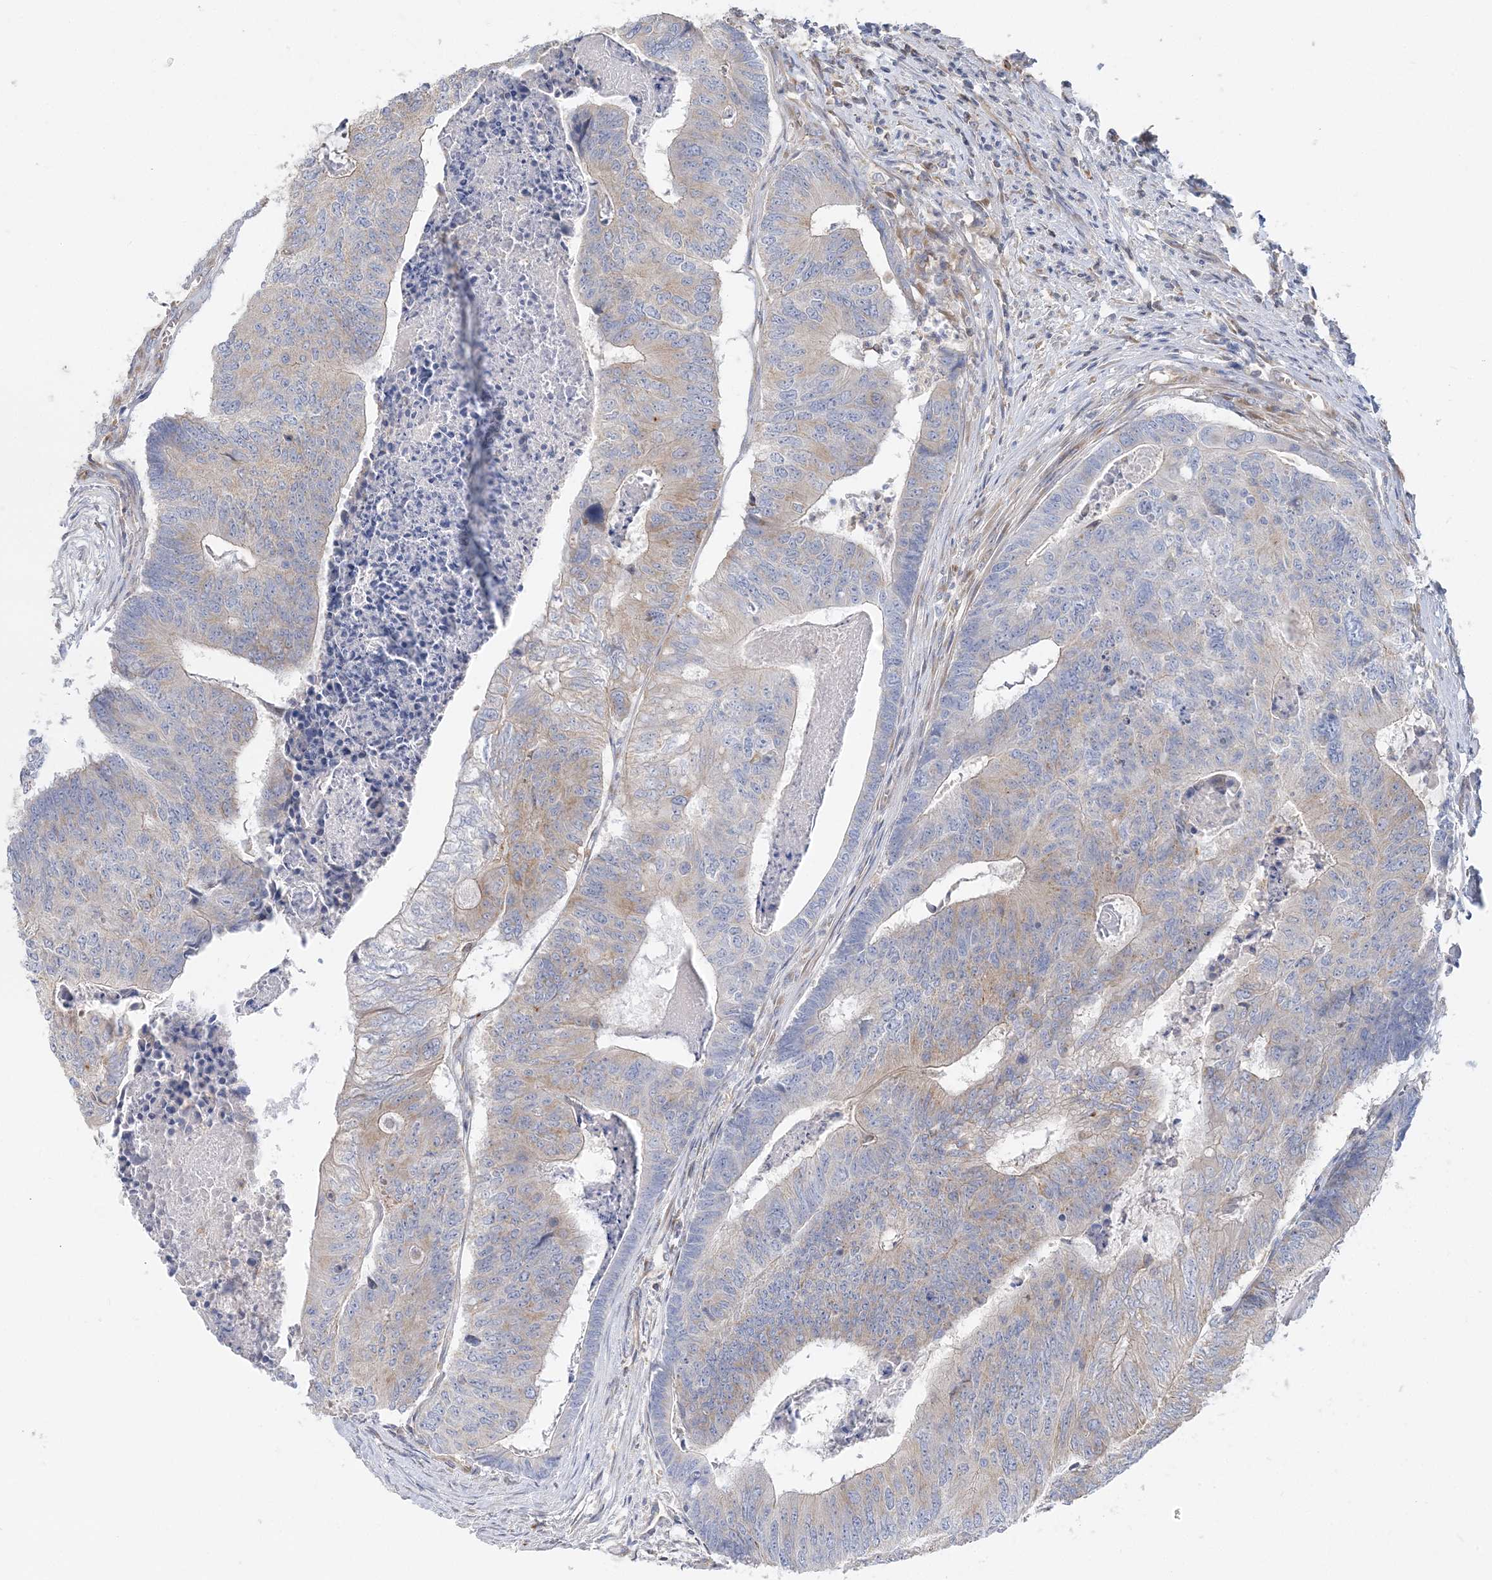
{"staining": {"intensity": "weak", "quantity": "<25%", "location": "cytoplasmic/membranous"}, "tissue": "colorectal cancer", "cell_type": "Tumor cells", "image_type": "cancer", "snomed": [{"axis": "morphology", "description": "Adenocarcinoma, NOS"}, {"axis": "topography", "description": "Colon"}], "caption": "Tumor cells are negative for brown protein staining in colorectal cancer (adenocarcinoma). (IHC, brightfield microscopy, high magnification).", "gene": "FAM114A2", "patient": {"sex": "female", "age": 67}}